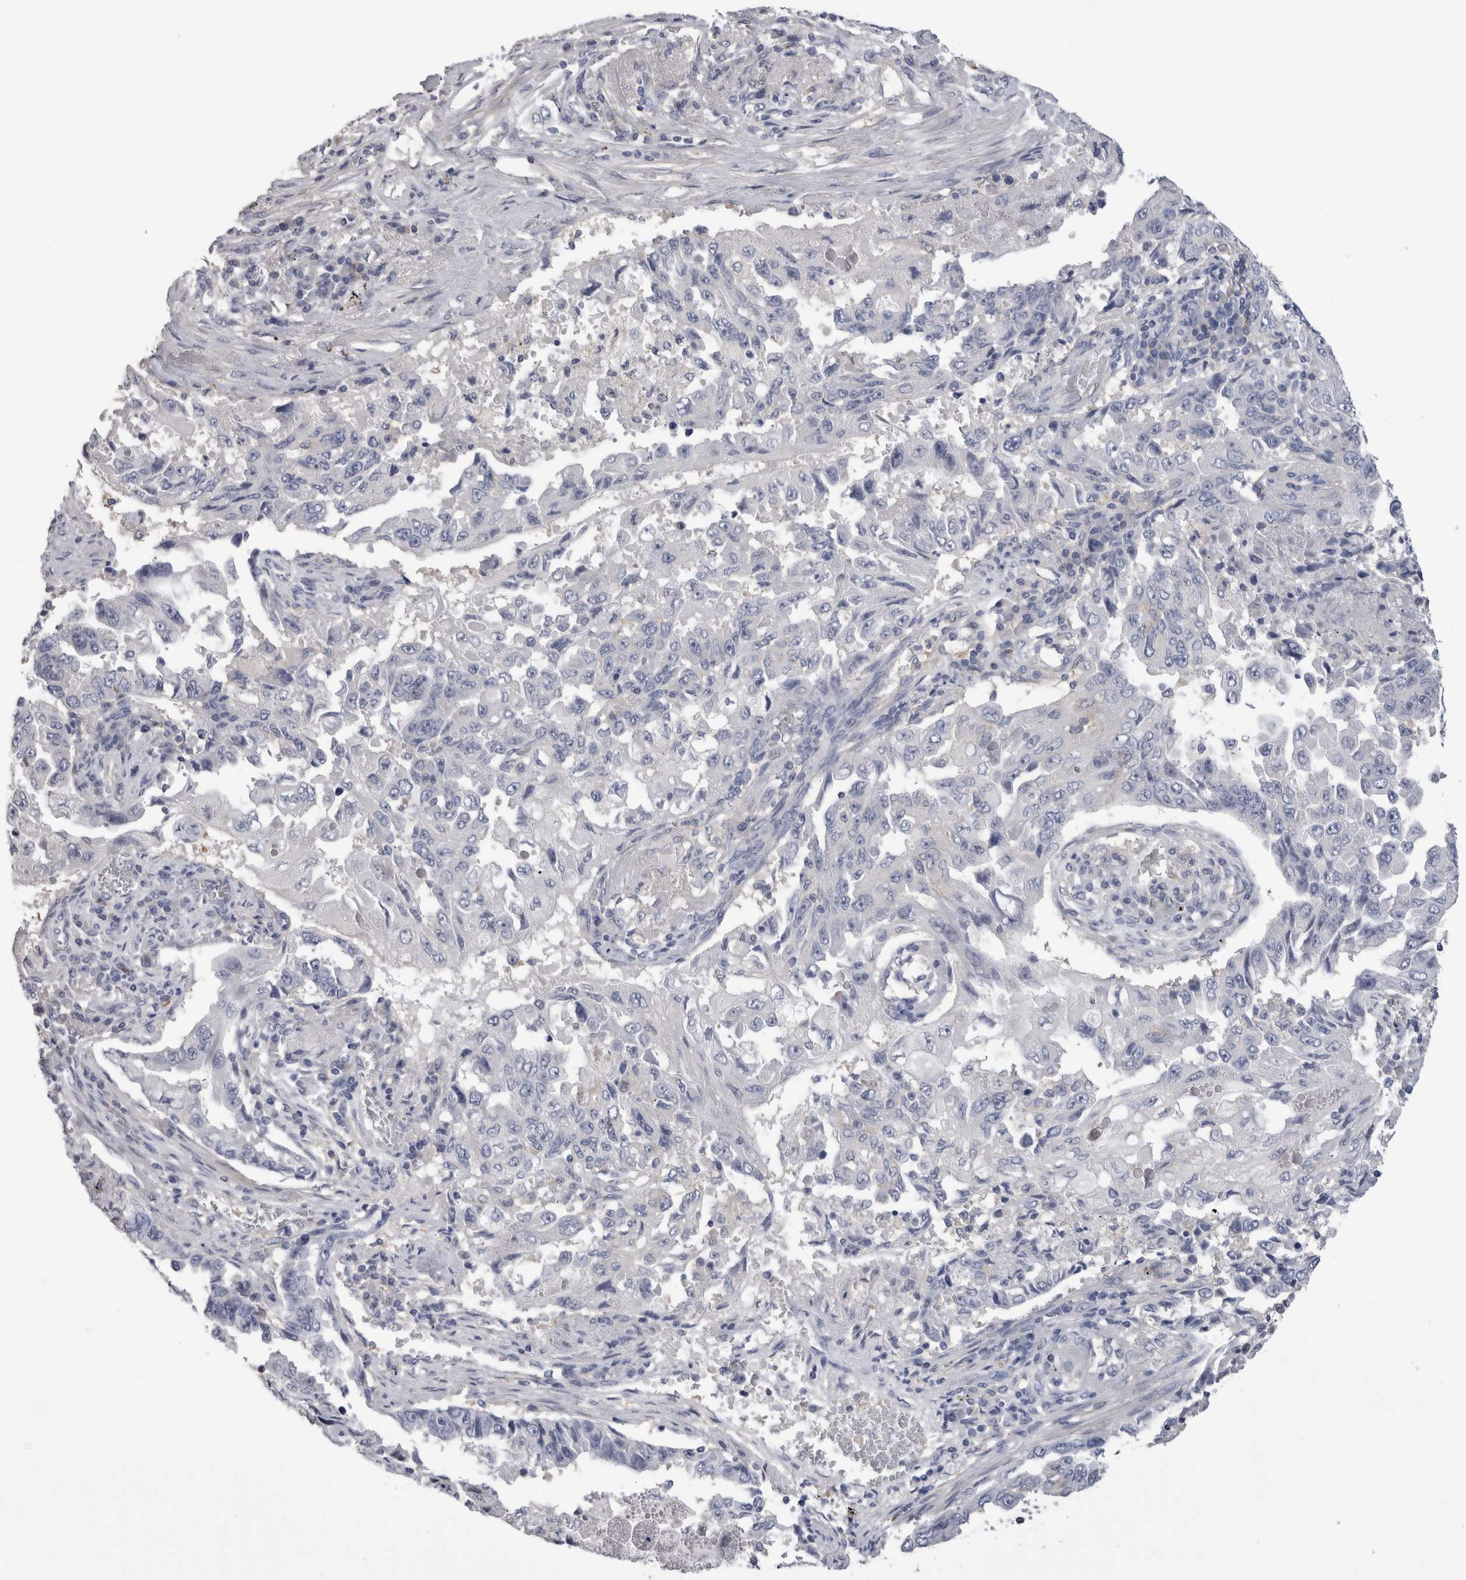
{"staining": {"intensity": "negative", "quantity": "none", "location": "none"}, "tissue": "lung cancer", "cell_type": "Tumor cells", "image_type": "cancer", "snomed": [{"axis": "morphology", "description": "Adenocarcinoma, NOS"}, {"axis": "topography", "description": "Lung"}], "caption": "There is no significant positivity in tumor cells of lung cancer (adenocarcinoma).", "gene": "SCRN1", "patient": {"sex": "female", "age": 51}}